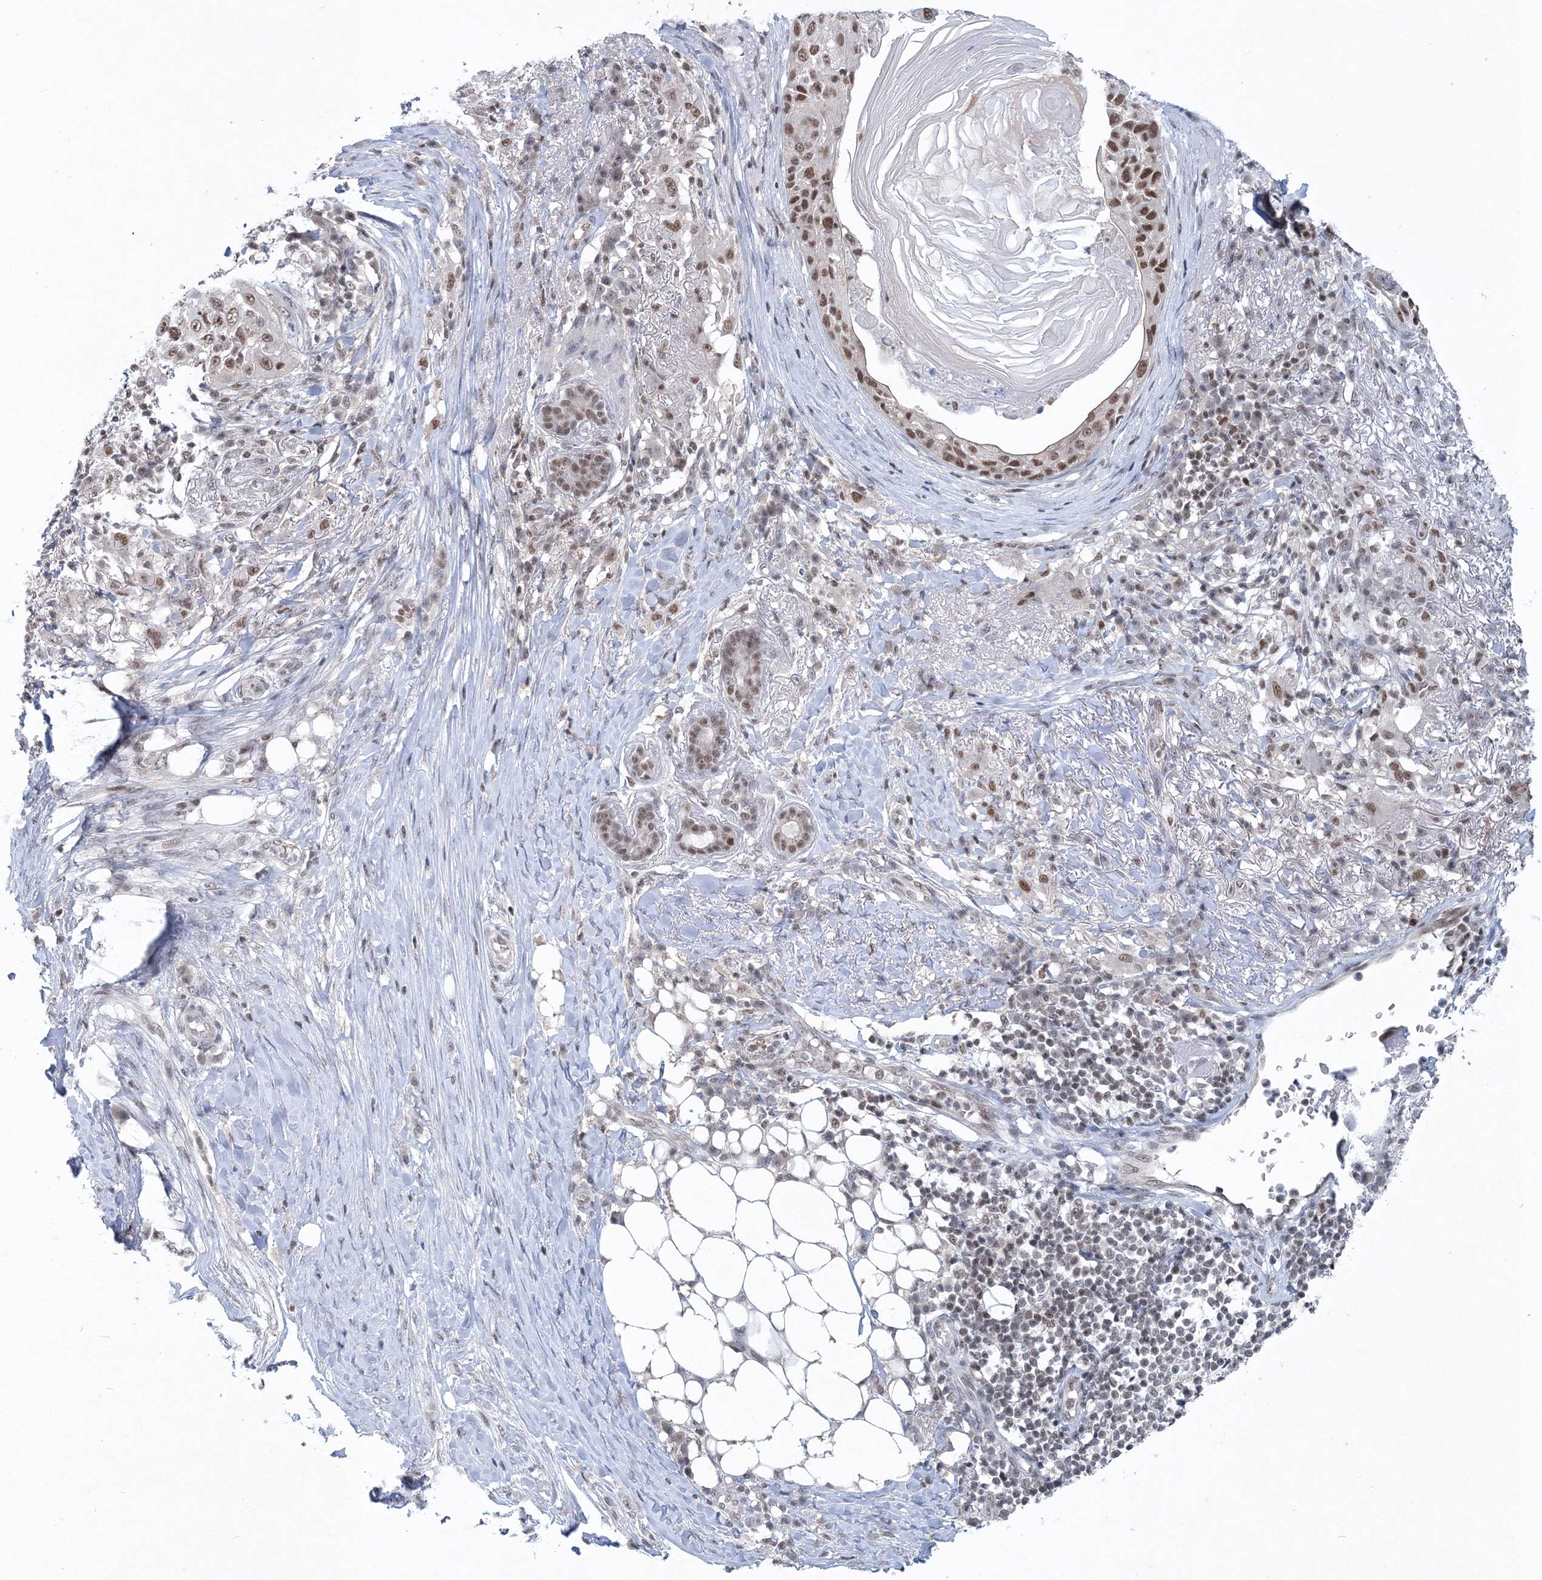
{"staining": {"intensity": "moderate", "quantity": ">75%", "location": "nuclear"}, "tissue": "skin cancer", "cell_type": "Tumor cells", "image_type": "cancer", "snomed": [{"axis": "morphology", "description": "Squamous cell carcinoma, NOS"}, {"axis": "topography", "description": "Skin"}], "caption": "Protein staining by immunohistochemistry (IHC) reveals moderate nuclear staining in about >75% of tumor cells in squamous cell carcinoma (skin).", "gene": "PDS5A", "patient": {"sex": "female", "age": 44}}